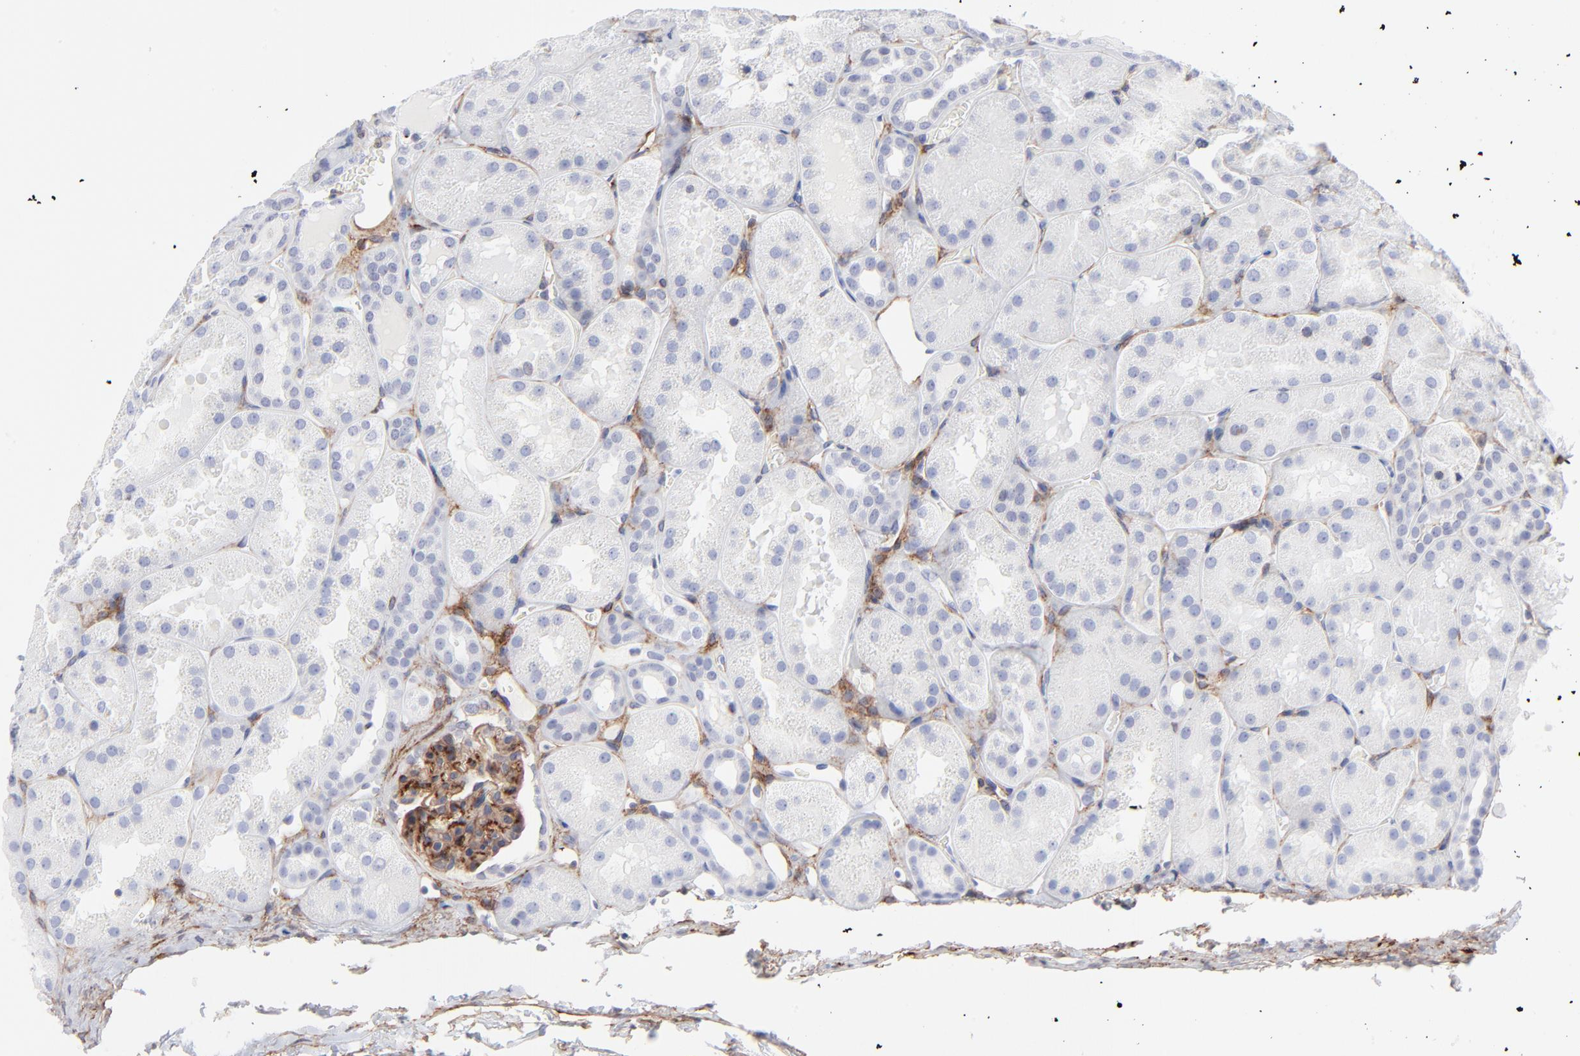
{"staining": {"intensity": "moderate", "quantity": ">75%", "location": "cytoplasmic/membranous"}, "tissue": "kidney", "cell_type": "Cells in glomeruli", "image_type": "normal", "snomed": [{"axis": "morphology", "description": "Normal tissue, NOS"}, {"axis": "topography", "description": "Kidney"}], "caption": "Kidney stained with DAB IHC displays medium levels of moderate cytoplasmic/membranous staining in about >75% of cells in glomeruli. (IHC, brightfield microscopy, high magnification).", "gene": "PDGFRB", "patient": {"sex": "male", "age": 28}}